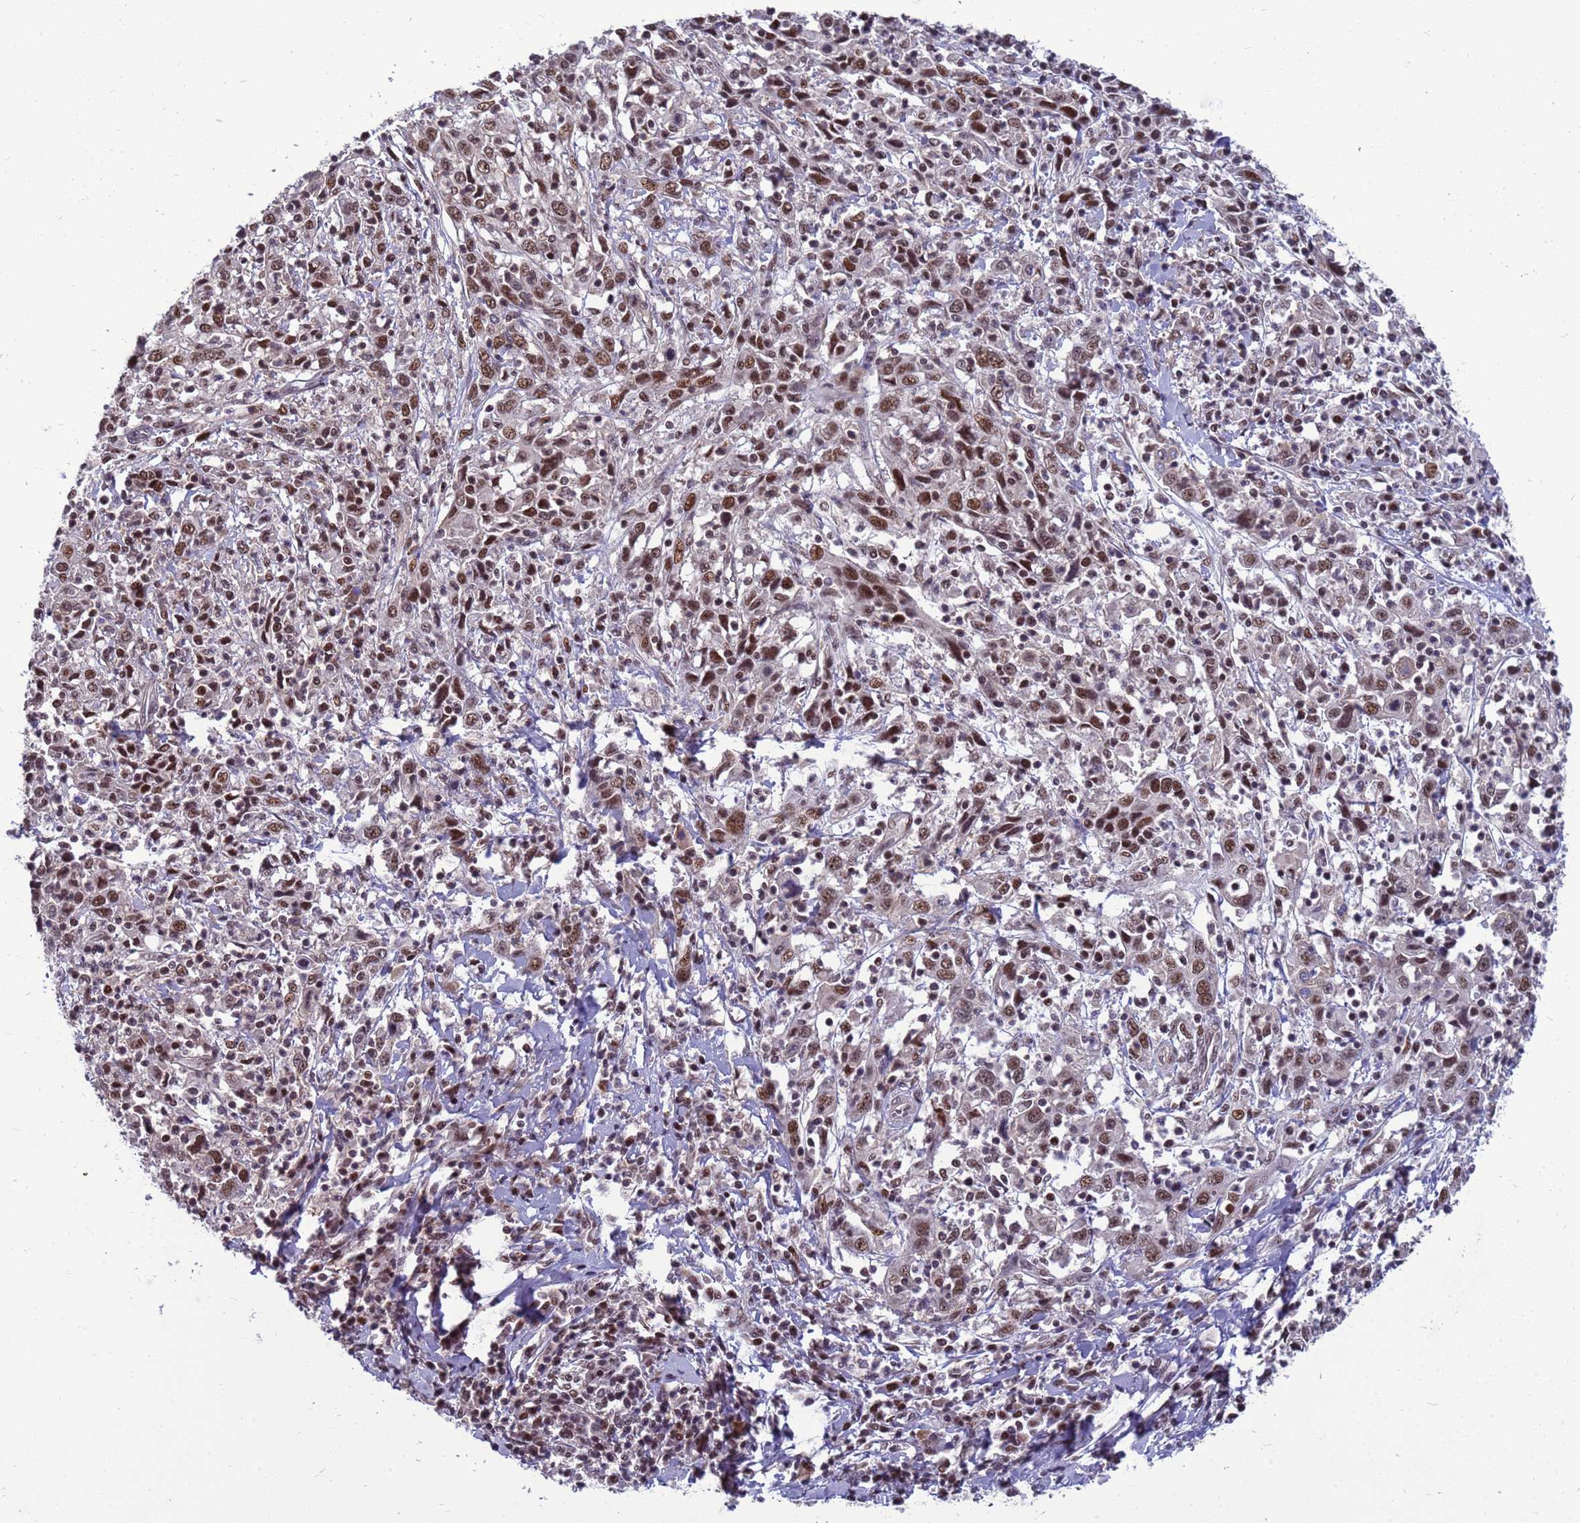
{"staining": {"intensity": "strong", "quantity": ">75%", "location": "nuclear"}, "tissue": "cervical cancer", "cell_type": "Tumor cells", "image_type": "cancer", "snomed": [{"axis": "morphology", "description": "Squamous cell carcinoma, NOS"}, {"axis": "topography", "description": "Cervix"}], "caption": "Brown immunohistochemical staining in human cervical squamous cell carcinoma shows strong nuclear expression in about >75% of tumor cells.", "gene": "NSL1", "patient": {"sex": "female", "age": 46}}